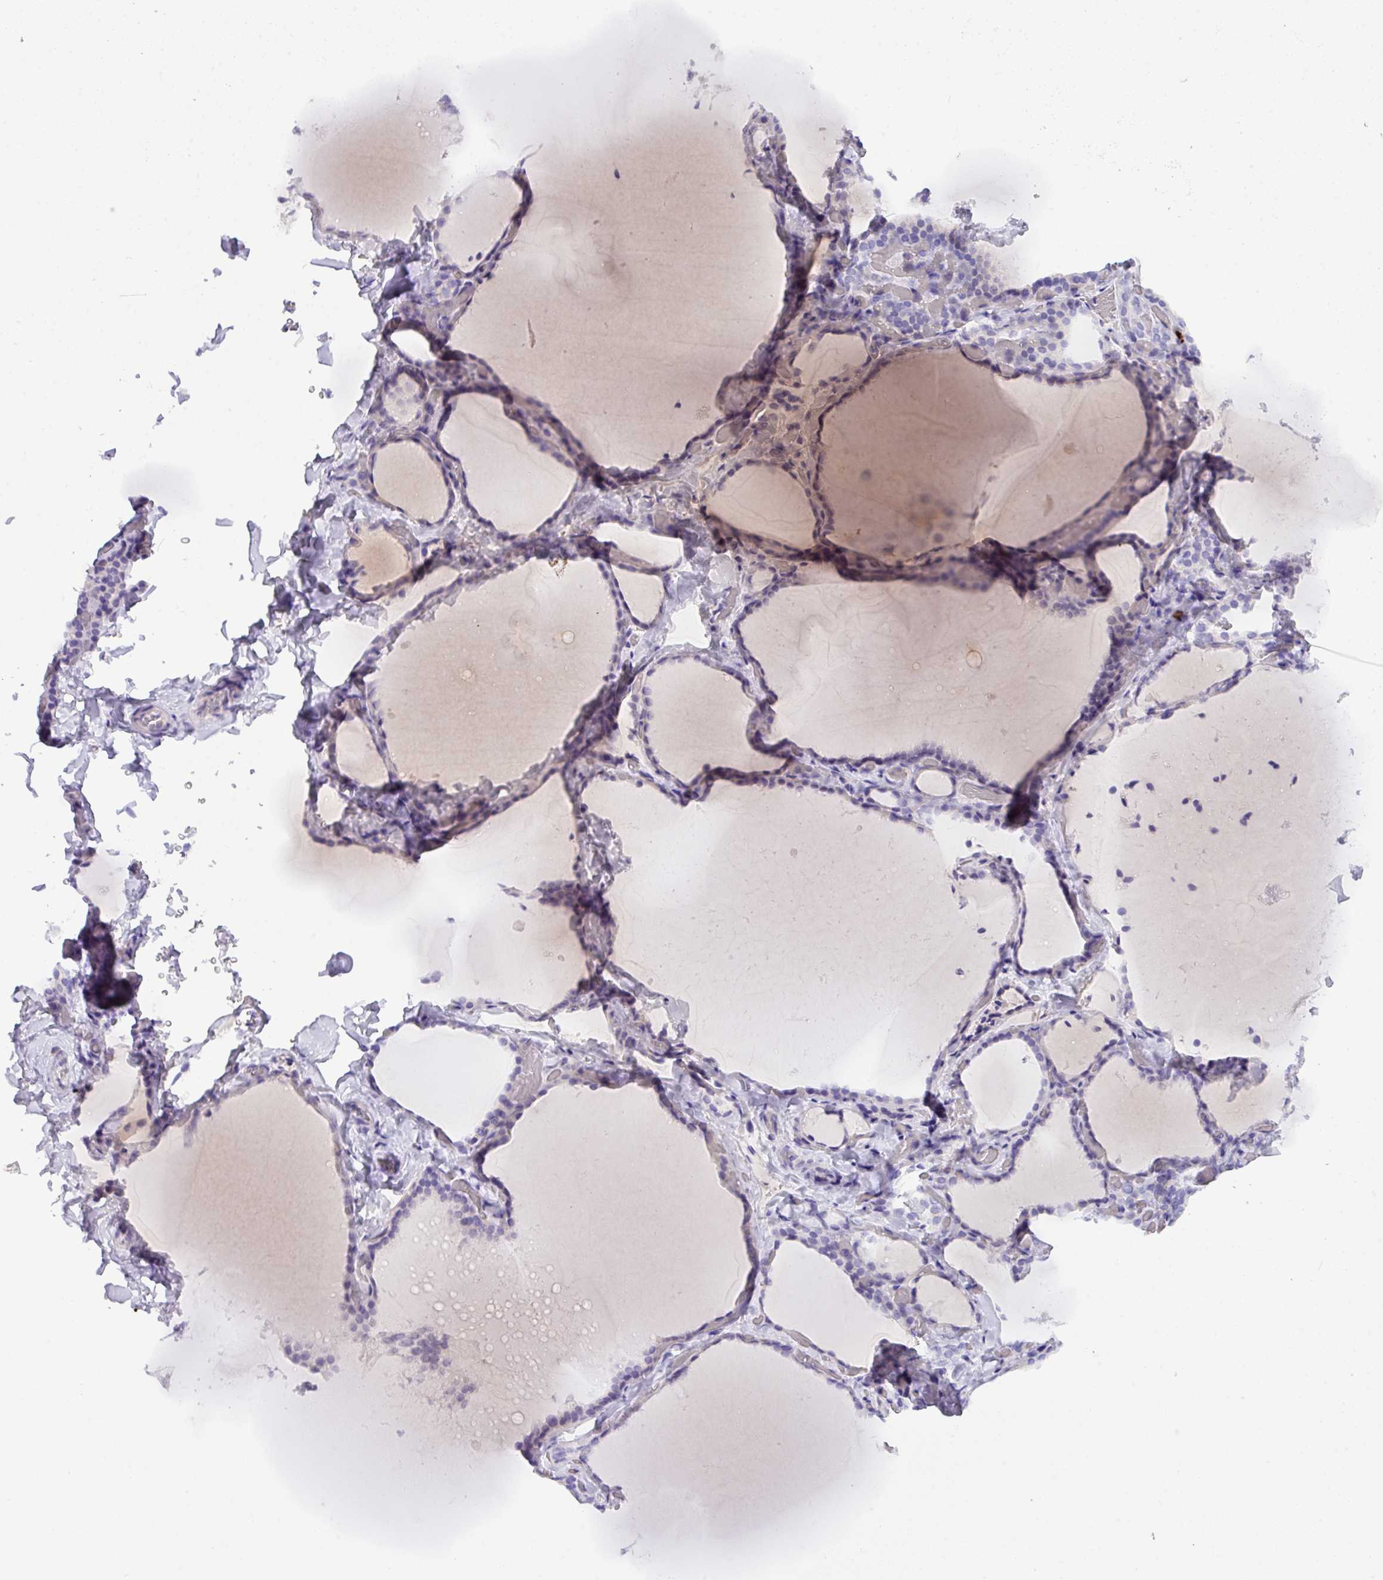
{"staining": {"intensity": "negative", "quantity": "none", "location": "none"}, "tissue": "thyroid gland", "cell_type": "Glandular cells", "image_type": "normal", "snomed": [{"axis": "morphology", "description": "Normal tissue, NOS"}, {"axis": "topography", "description": "Thyroid gland"}], "caption": "A high-resolution micrograph shows immunohistochemistry staining of benign thyroid gland, which exhibits no significant staining in glandular cells.", "gene": "MRM2", "patient": {"sex": "female", "age": 22}}